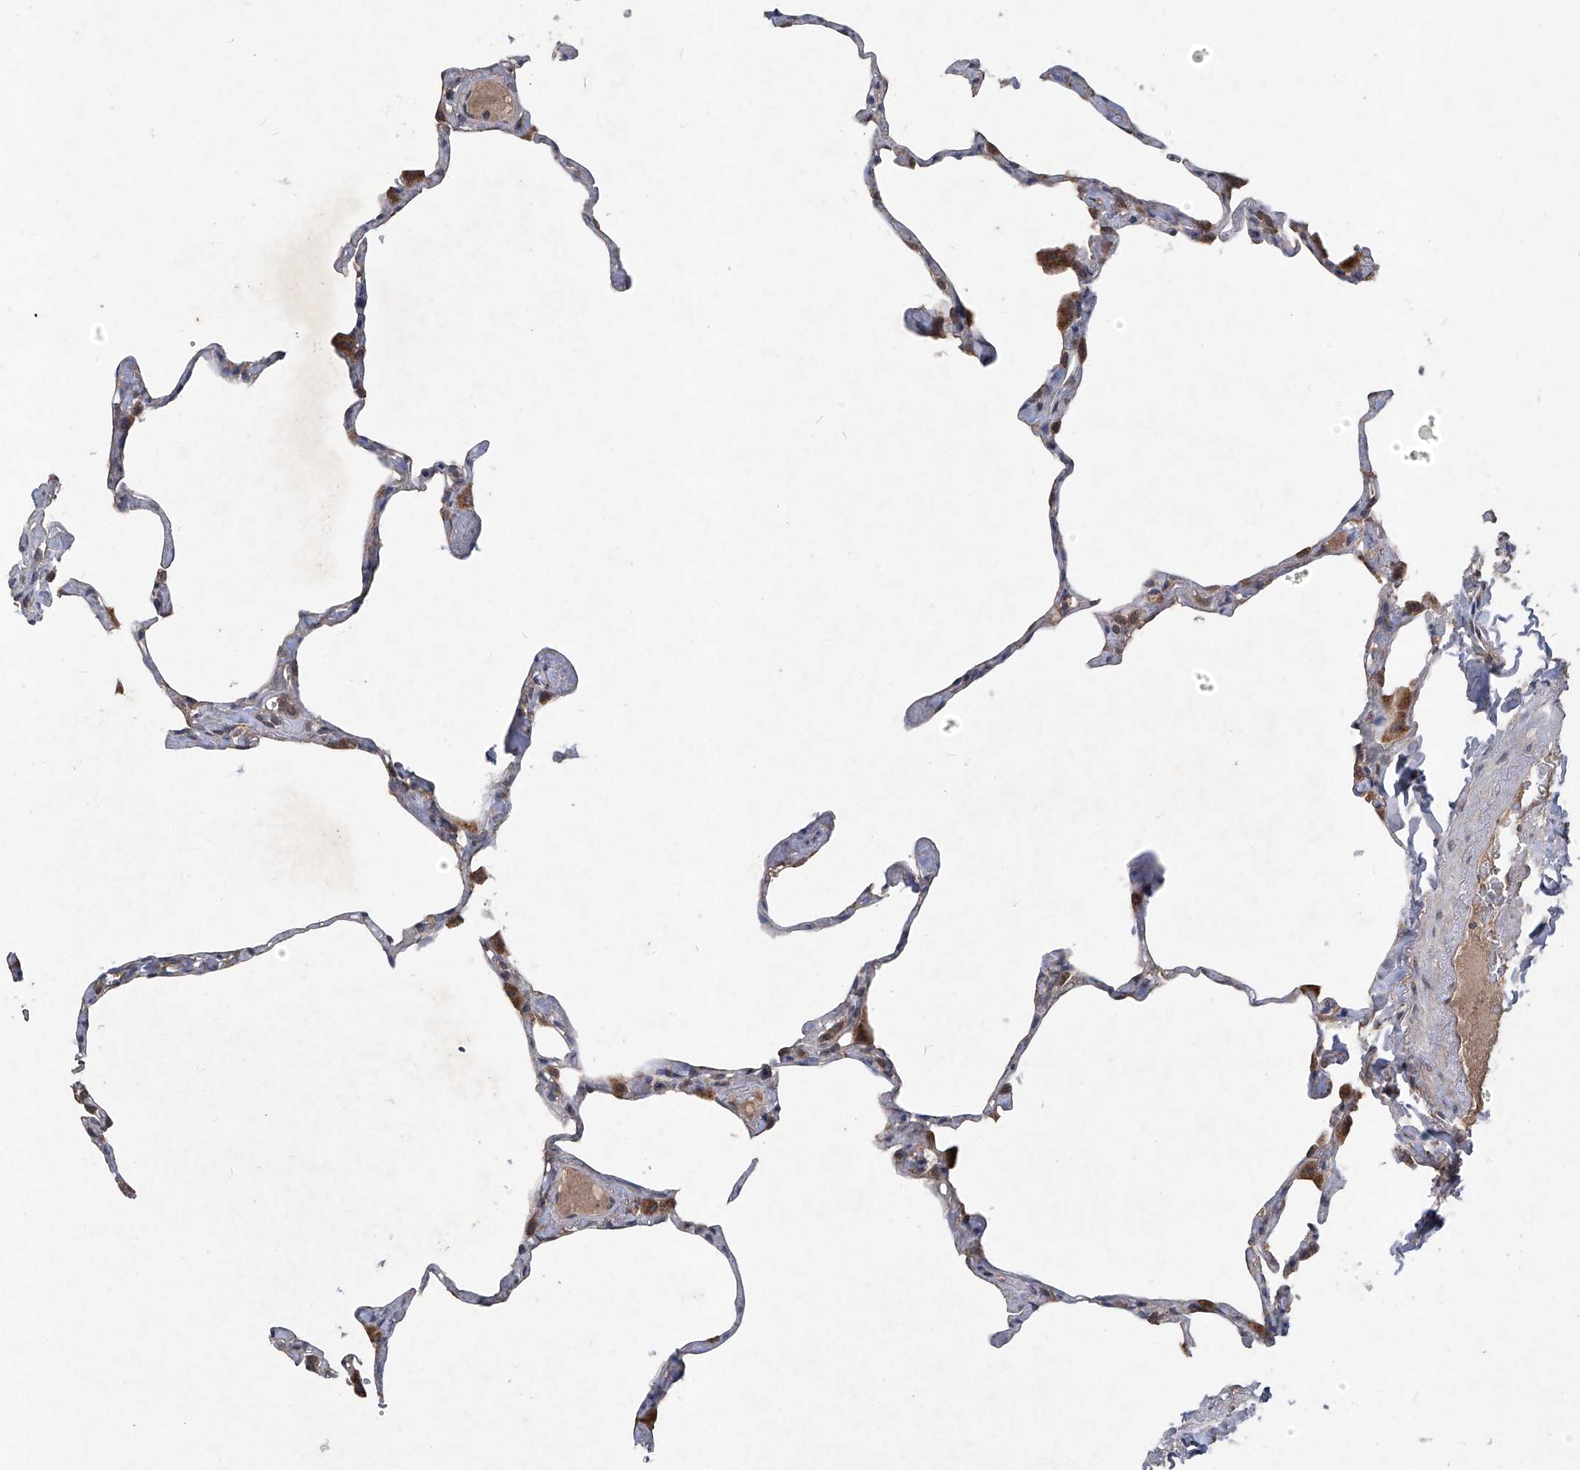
{"staining": {"intensity": "weak", "quantity": "25%-75%", "location": "cytoplasmic/membranous"}, "tissue": "lung", "cell_type": "Alveolar cells", "image_type": "normal", "snomed": [{"axis": "morphology", "description": "Normal tissue, NOS"}, {"axis": "topography", "description": "Lung"}], "caption": "About 25%-75% of alveolar cells in benign human lung exhibit weak cytoplasmic/membranous protein expression as visualized by brown immunohistochemical staining.", "gene": "SUMF2", "patient": {"sex": "male", "age": 65}}